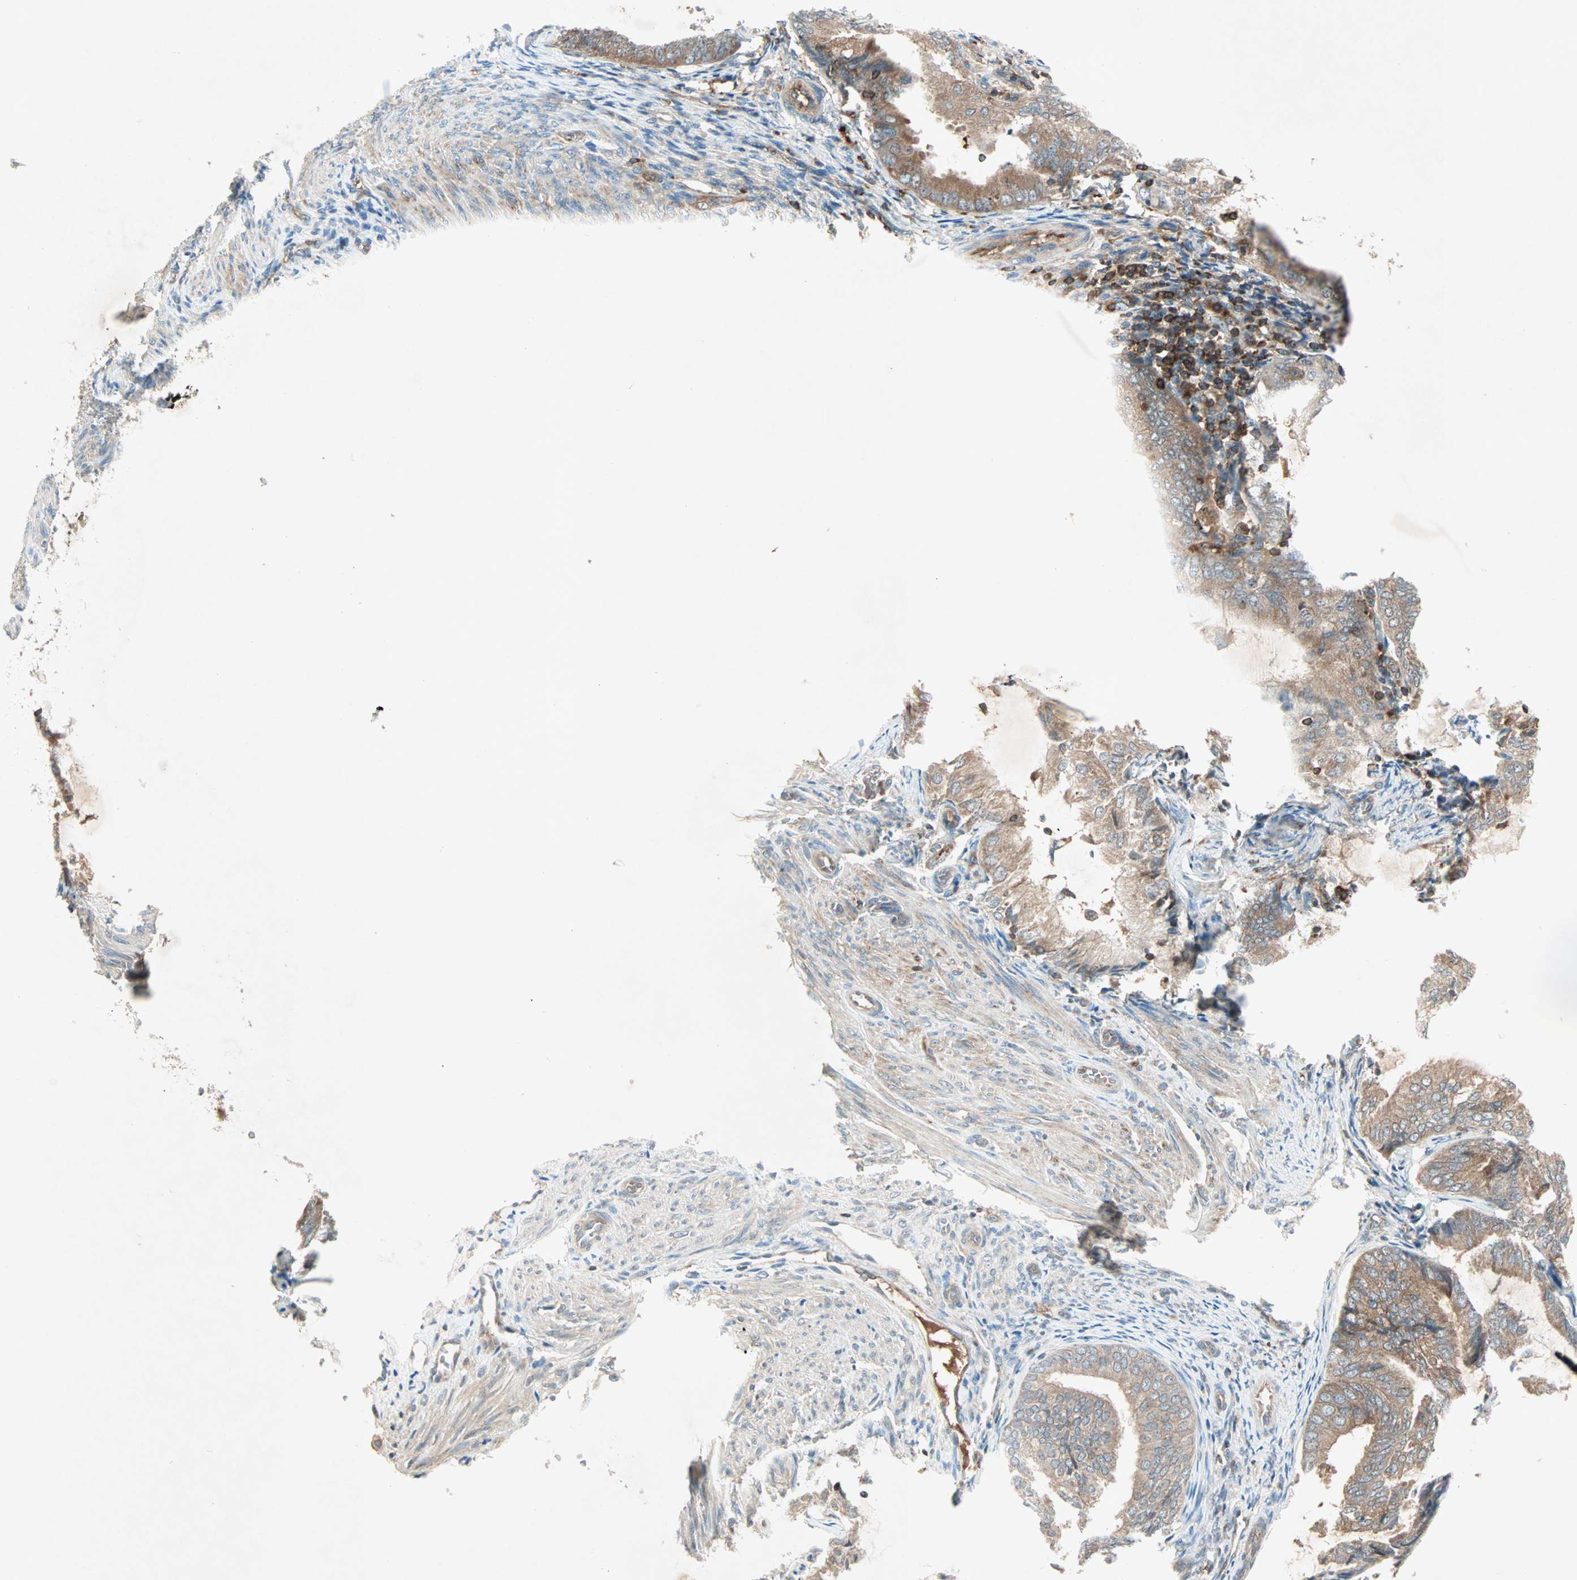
{"staining": {"intensity": "moderate", "quantity": ">75%", "location": "cytoplasmic/membranous"}, "tissue": "endometrial cancer", "cell_type": "Tumor cells", "image_type": "cancer", "snomed": [{"axis": "morphology", "description": "Adenocarcinoma, NOS"}, {"axis": "topography", "description": "Endometrium"}], "caption": "Immunohistochemistry (IHC) micrograph of human endometrial adenocarcinoma stained for a protein (brown), which exhibits medium levels of moderate cytoplasmic/membranous staining in about >75% of tumor cells.", "gene": "TEC", "patient": {"sex": "female", "age": 81}}